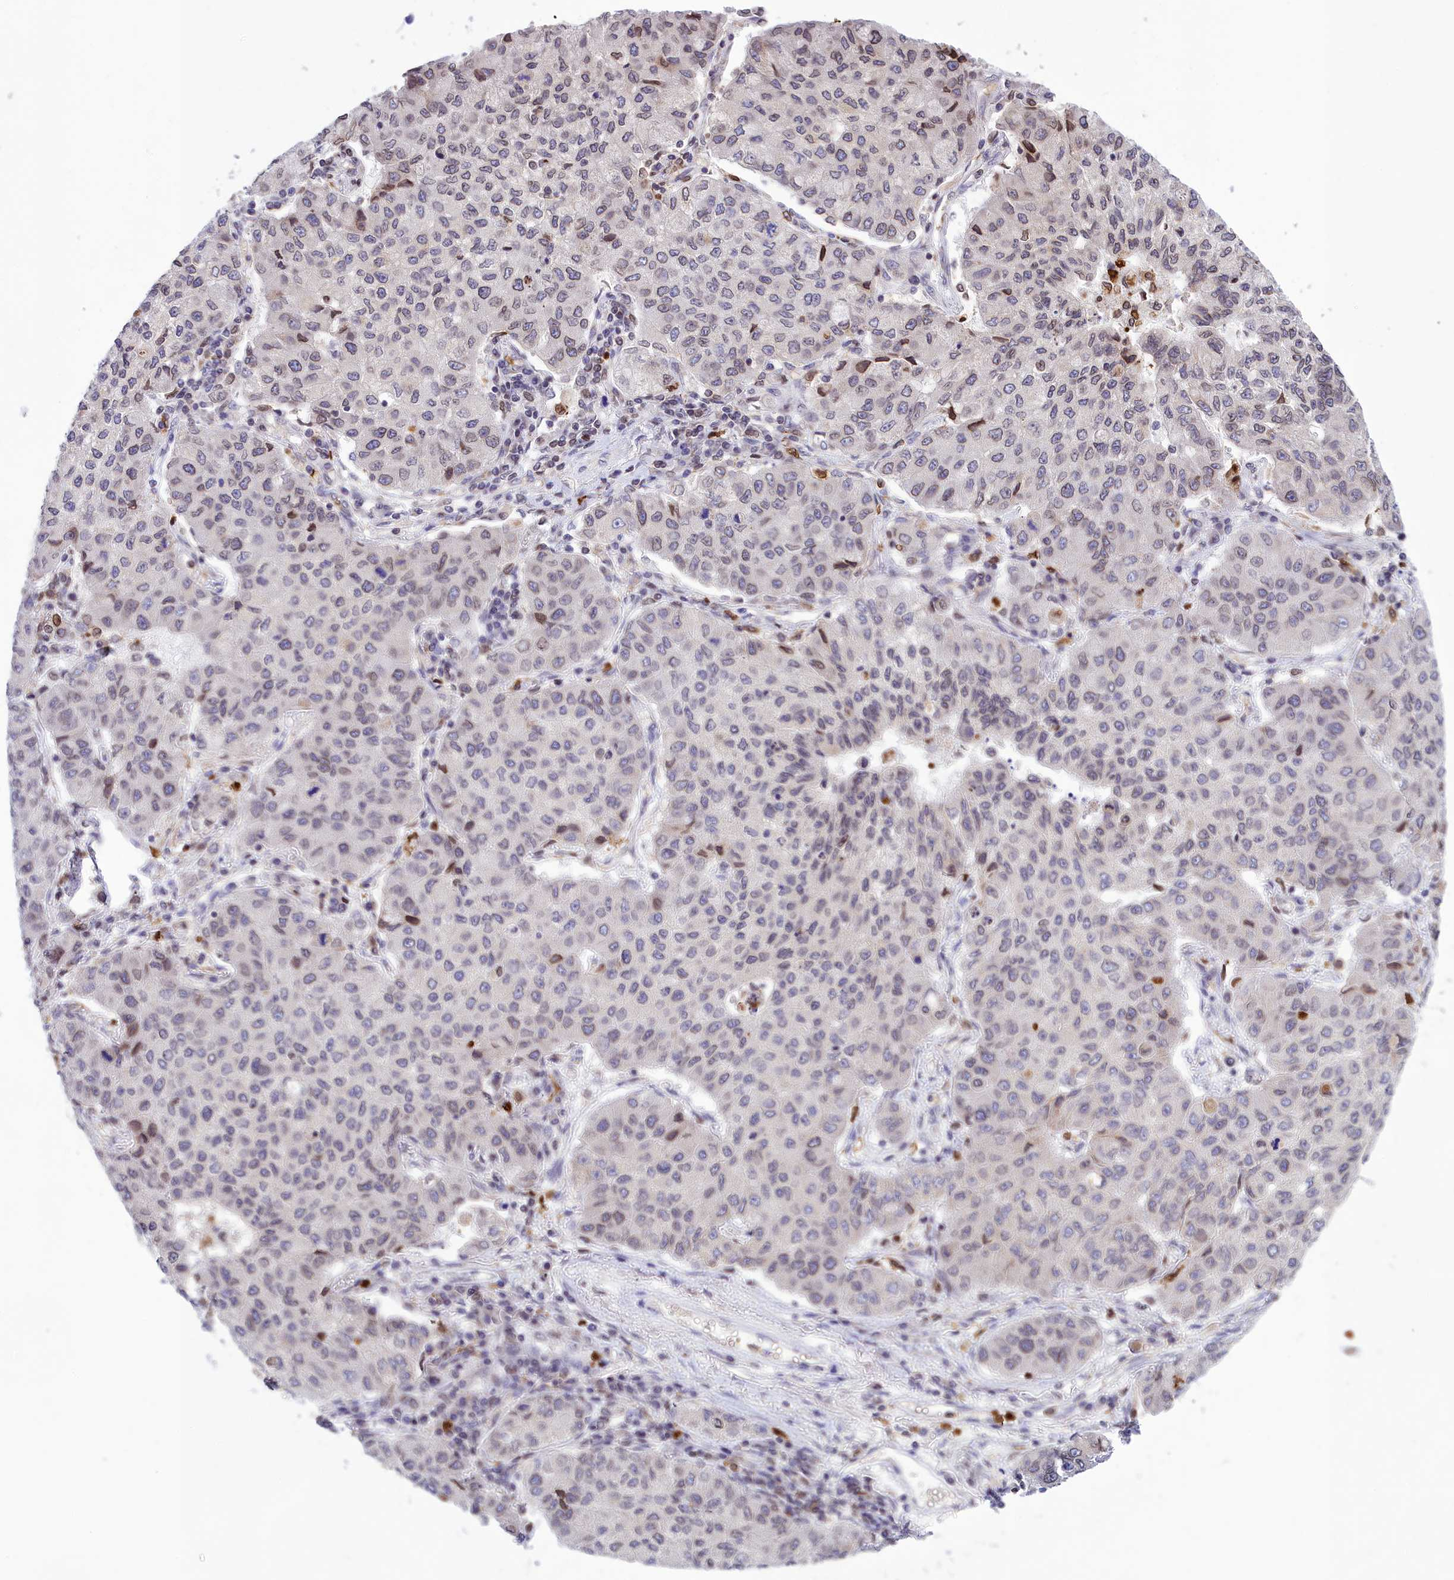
{"staining": {"intensity": "weak", "quantity": "<25%", "location": "nuclear"}, "tissue": "lung cancer", "cell_type": "Tumor cells", "image_type": "cancer", "snomed": [{"axis": "morphology", "description": "Squamous cell carcinoma, NOS"}, {"axis": "topography", "description": "Lung"}], "caption": "High power microscopy image of an immunohistochemistry (IHC) image of lung cancer, revealing no significant positivity in tumor cells. (DAB immunohistochemistry, high magnification).", "gene": "PKHD1L1", "patient": {"sex": "male", "age": 74}}